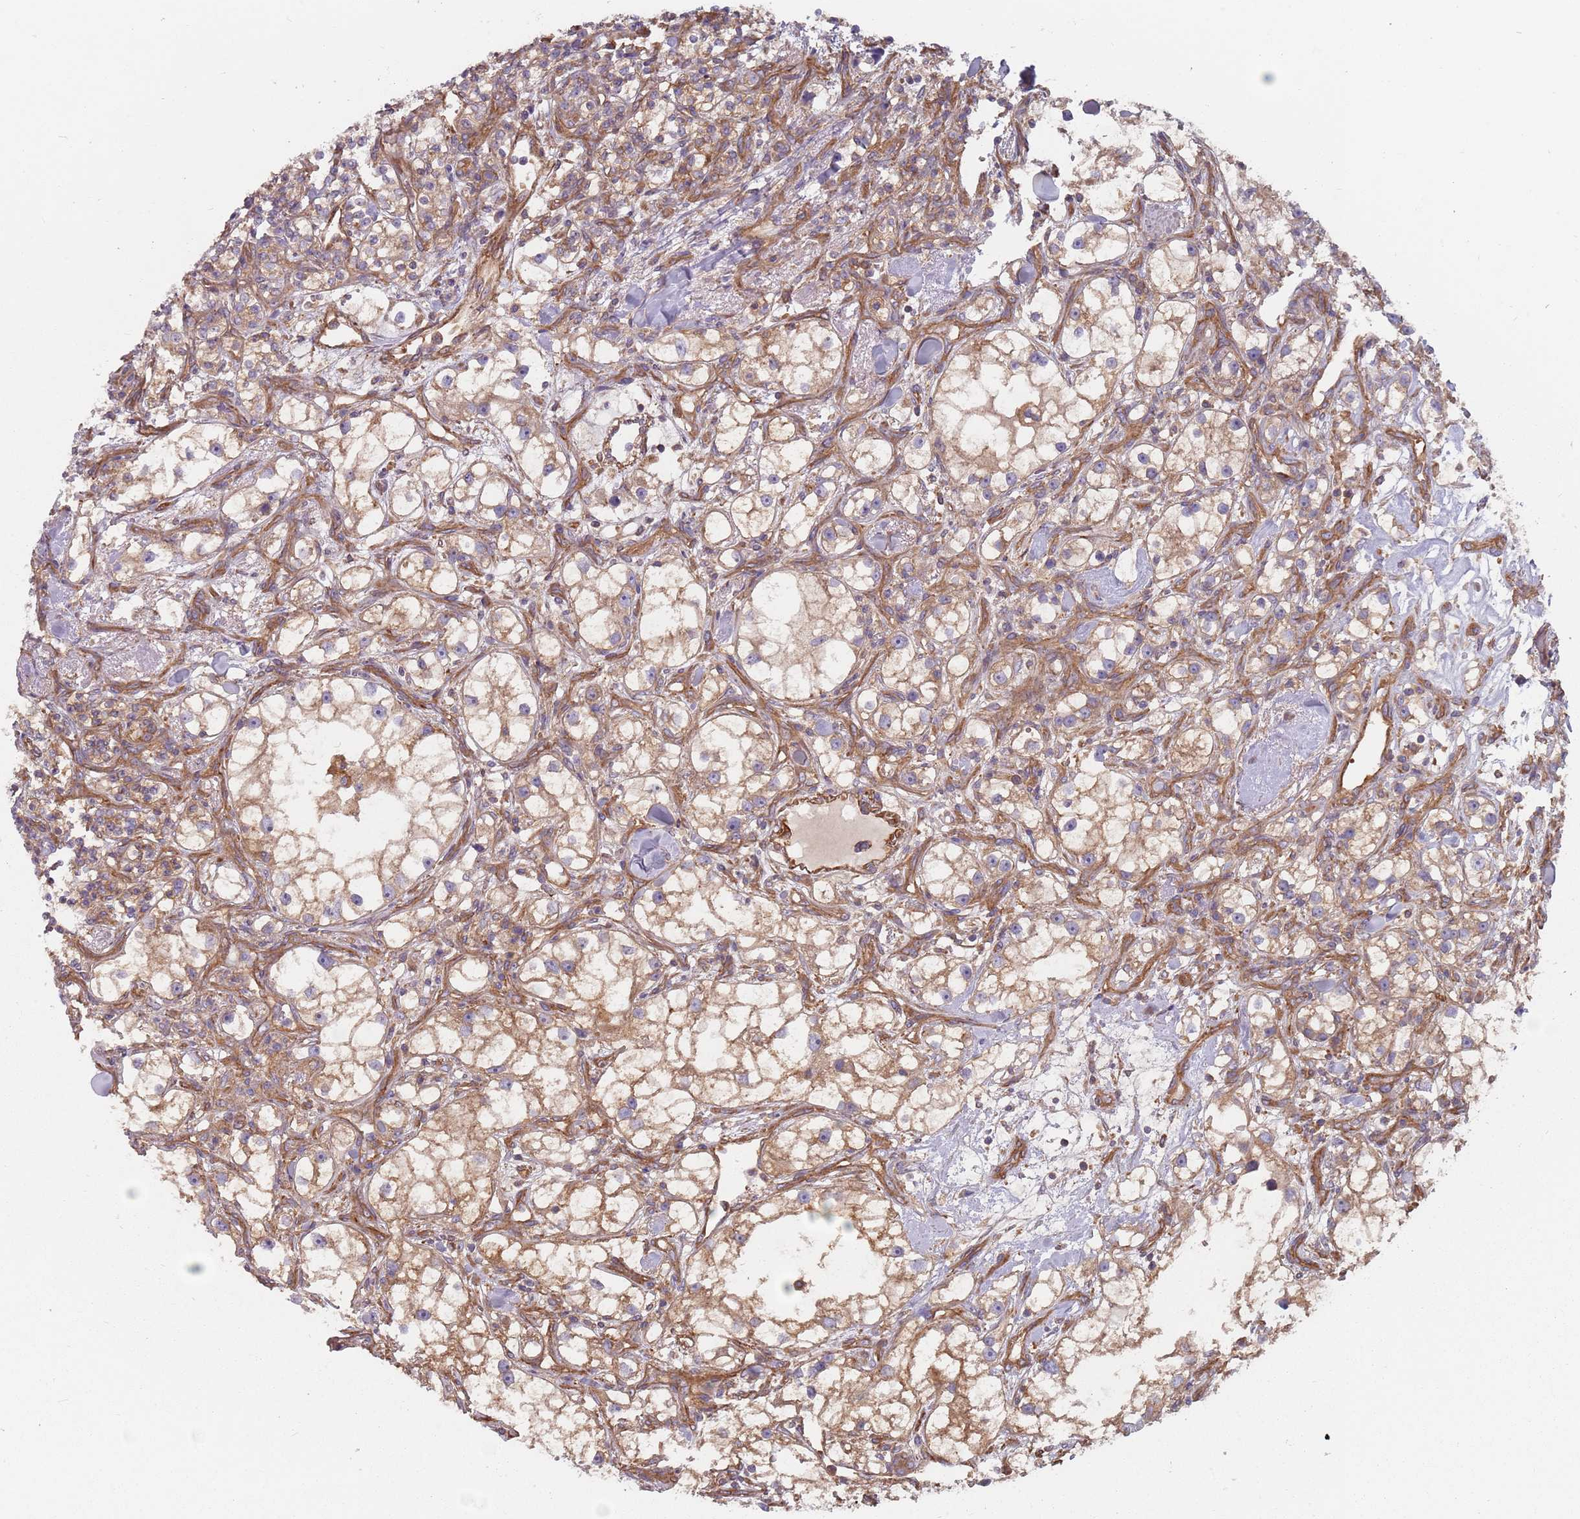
{"staining": {"intensity": "moderate", "quantity": "25%-75%", "location": "cytoplasmic/membranous"}, "tissue": "renal cancer", "cell_type": "Tumor cells", "image_type": "cancer", "snomed": [{"axis": "morphology", "description": "Adenocarcinoma, NOS"}, {"axis": "topography", "description": "Kidney"}], "caption": "High-magnification brightfield microscopy of renal adenocarcinoma stained with DAB (3,3'-diaminobenzidine) (brown) and counterstained with hematoxylin (blue). tumor cells exhibit moderate cytoplasmic/membranous expression is appreciated in about25%-75% of cells.", "gene": "SPDL1", "patient": {"sex": "male", "age": 77}}